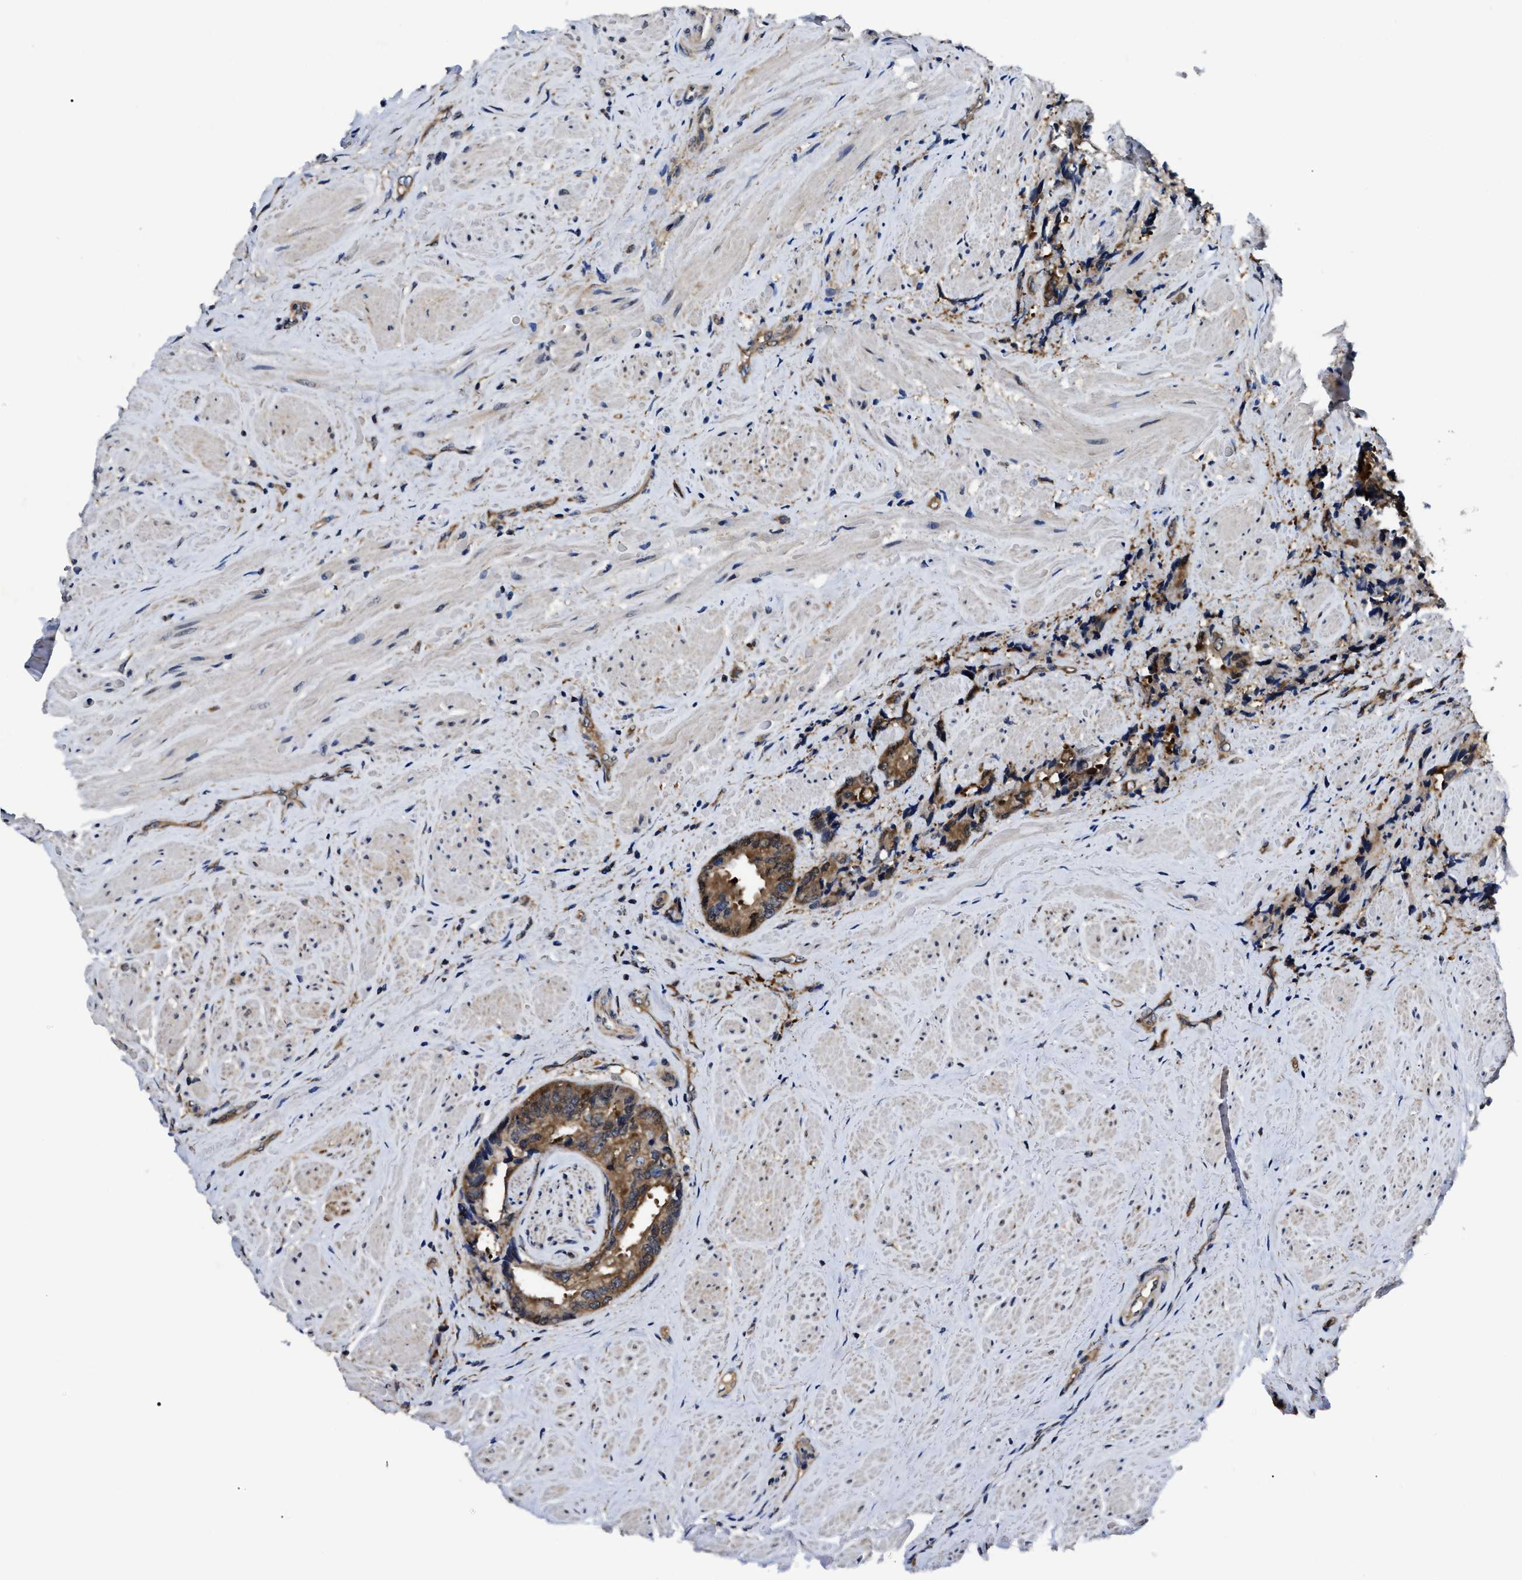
{"staining": {"intensity": "strong", "quantity": ">75%", "location": "cytoplasmic/membranous"}, "tissue": "prostate cancer", "cell_type": "Tumor cells", "image_type": "cancer", "snomed": [{"axis": "morphology", "description": "Adenocarcinoma, High grade"}, {"axis": "topography", "description": "Prostate"}], "caption": "Immunohistochemical staining of human prostate cancer (high-grade adenocarcinoma) shows high levels of strong cytoplasmic/membranous positivity in approximately >75% of tumor cells.", "gene": "GET4", "patient": {"sex": "male", "age": 61}}